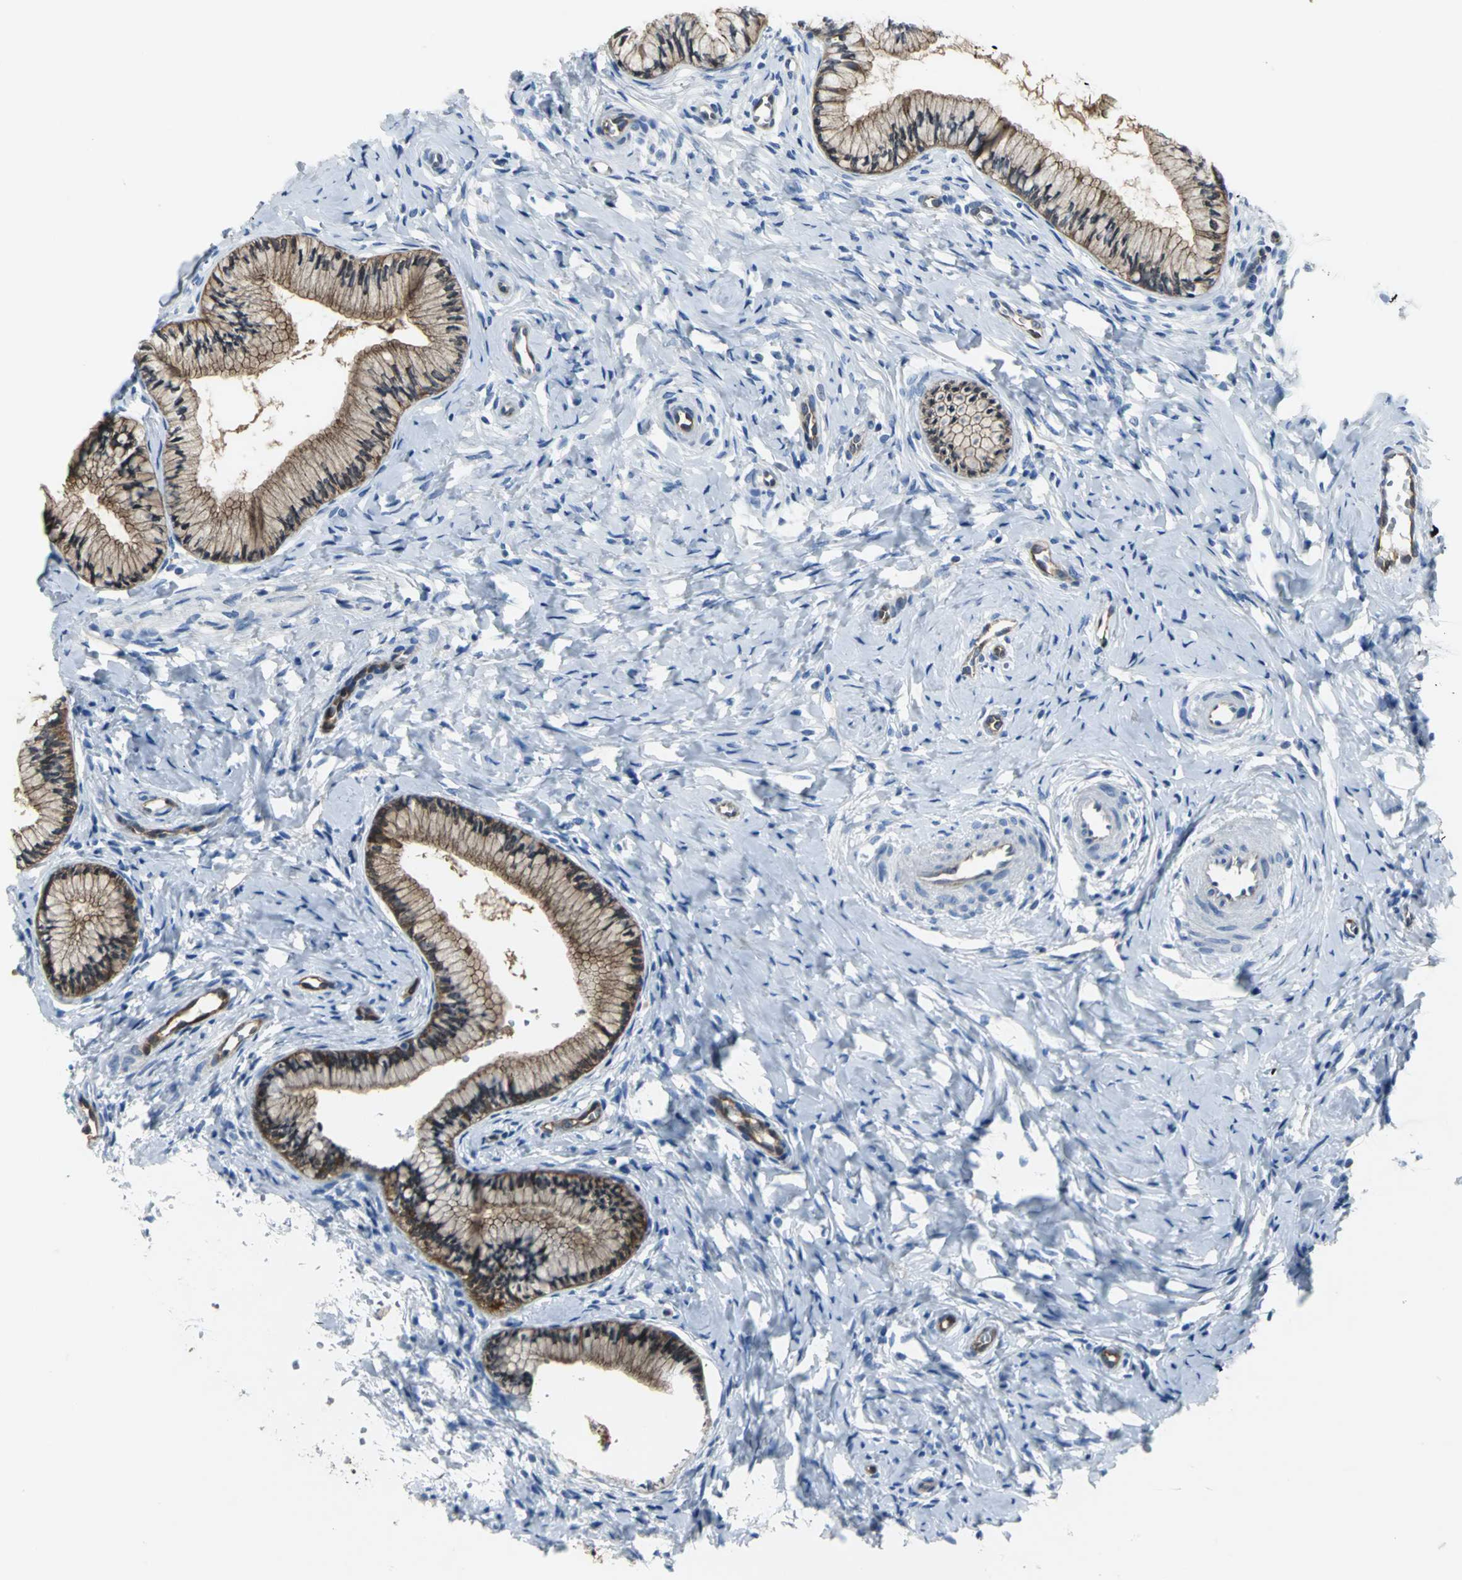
{"staining": {"intensity": "moderate", "quantity": ">75%", "location": "cytoplasmic/membranous"}, "tissue": "cervix", "cell_type": "Glandular cells", "image_type": "normal", "snomed": [{"axis": "morphology", "description": "Normal tissue, NOS"}, {"axis": "topography", "description": "Cervix"}], "caption": "A medium amount of moderate cytoplasmic/membranous positivity is appreciated in about >75% of glandular cells in benign cervix.", "gene": "ENSG00000285130", "patient": {"sex": "female", "age": 46}}